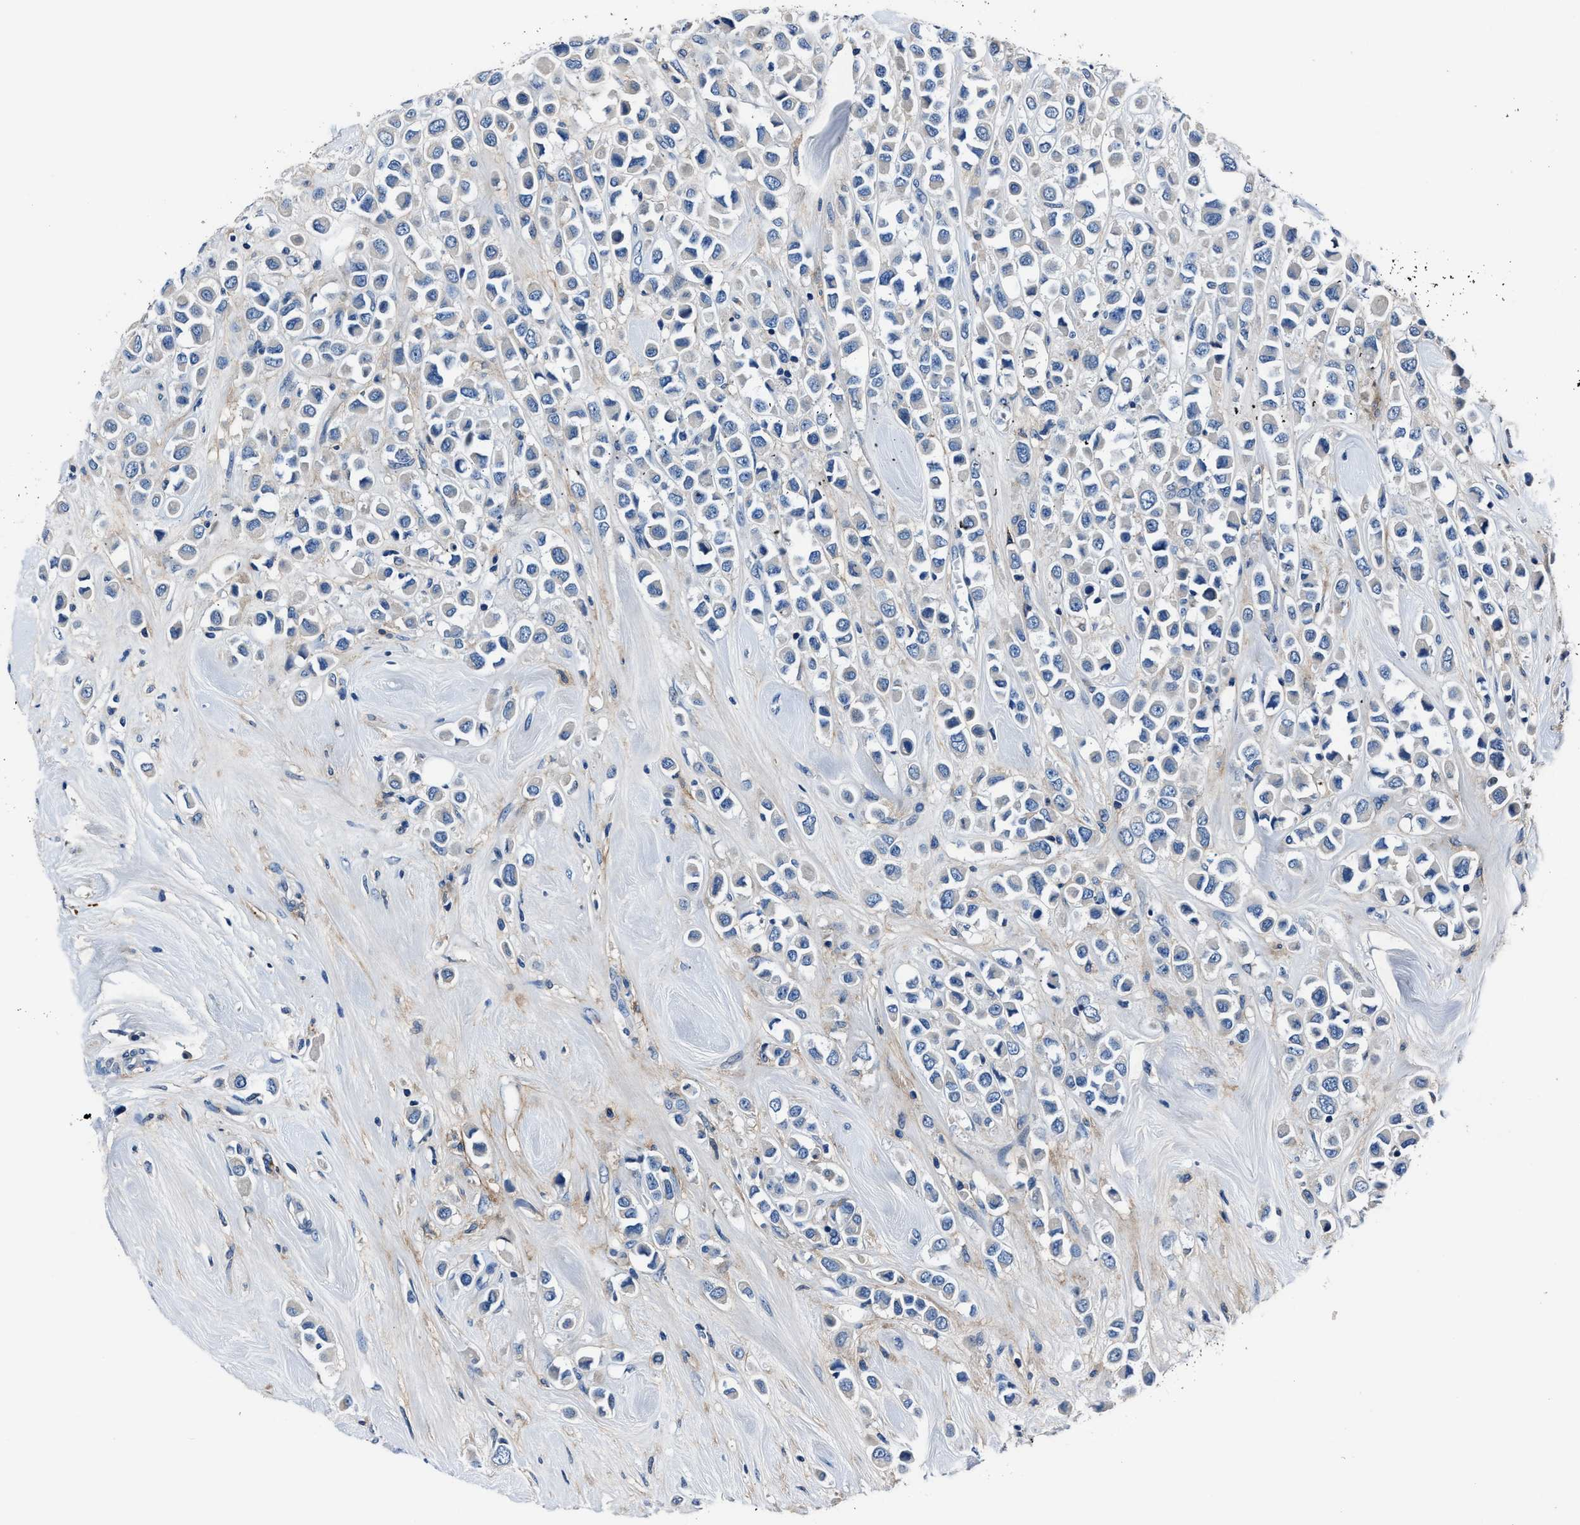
{"staining": {"intensity": "negative", "quantity": "none", "location": "none"}, "tissue": "breast cancer", "cell_type": "Tumor cells", "image_type": "cancer", "snomed": [{"axis": "morphology", "description": "Duct carcinoma"}, {"axis": "topography", "description": "Breast"}], "caption": "There is no significant expression in tumor cells of breast cancer (infiltrating ductal carcinoma). (DAB (3,3'-diaminobenzidine) immunohistochemistry (IHC) visualized using brightfield microscopy, high magnification).", "gene": "FGL2", "patient": {"sex": "female", "age": 61}}